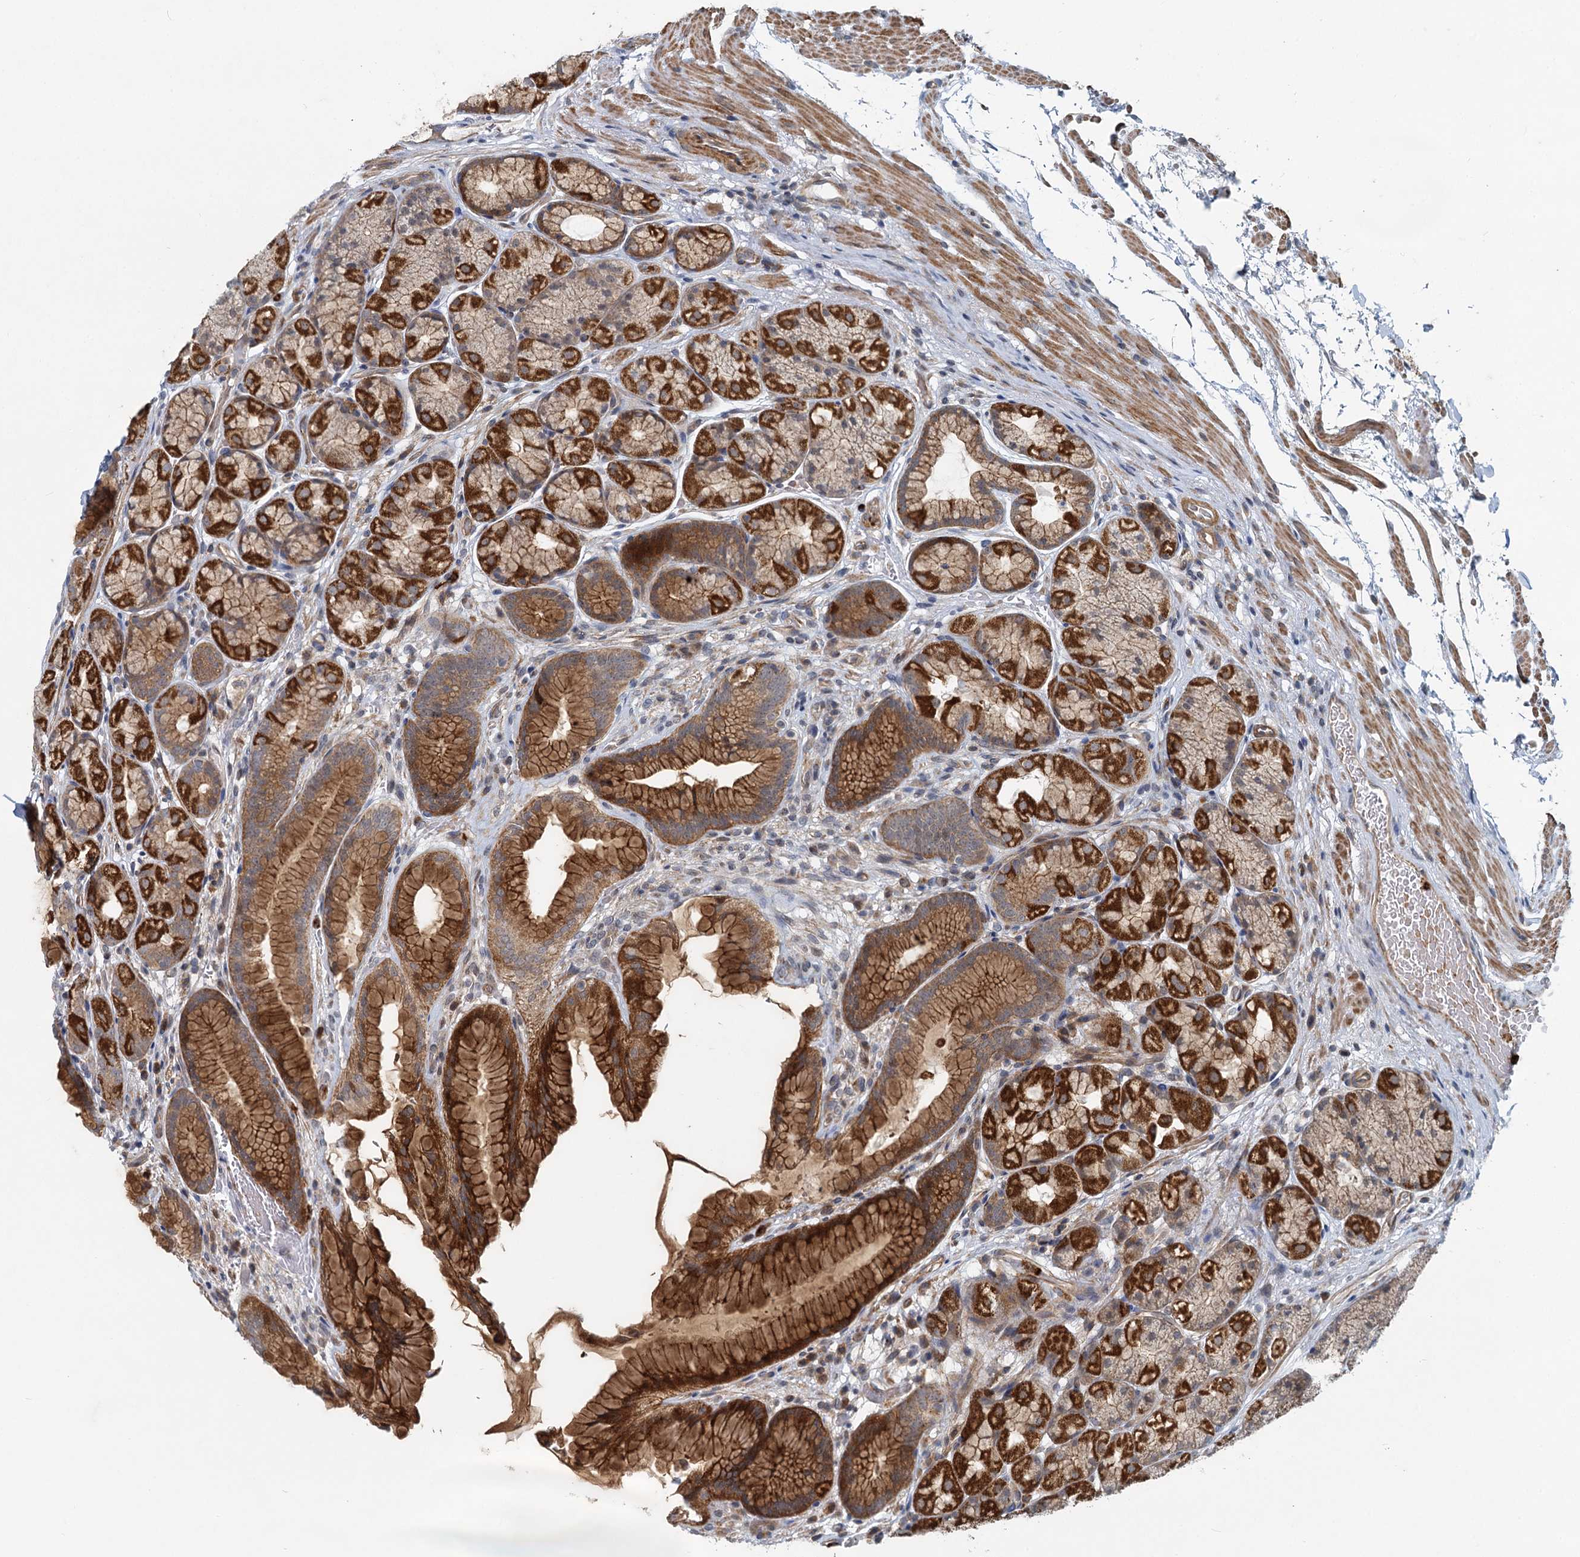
{"staining": {"intensity": "strong", "quantity": "25%-75%", "location": "cytoplasmic/membranous"}, "tissue": "stomach", "cell_type": "Glandular cells", "image_type": "normal", "snomed": [{"axis": "morphology", "description": "Normal tissue, NOS"}, {"axis": "topography", "description": "Stomach"}], "caption": "IHC staining of normal stomach, which reveals high levels of strong cytoplasmic/membranous staining in about 25%-75% of glandular cells indicating strong cytoplasmic/membranous protein expression. The staining was performed using DAB (brown) for protein detection and nuclei were counterstained in hematoxylin (blue).", "gene": "ADCY2", "patient": {"sex": "male", "age": 63}}